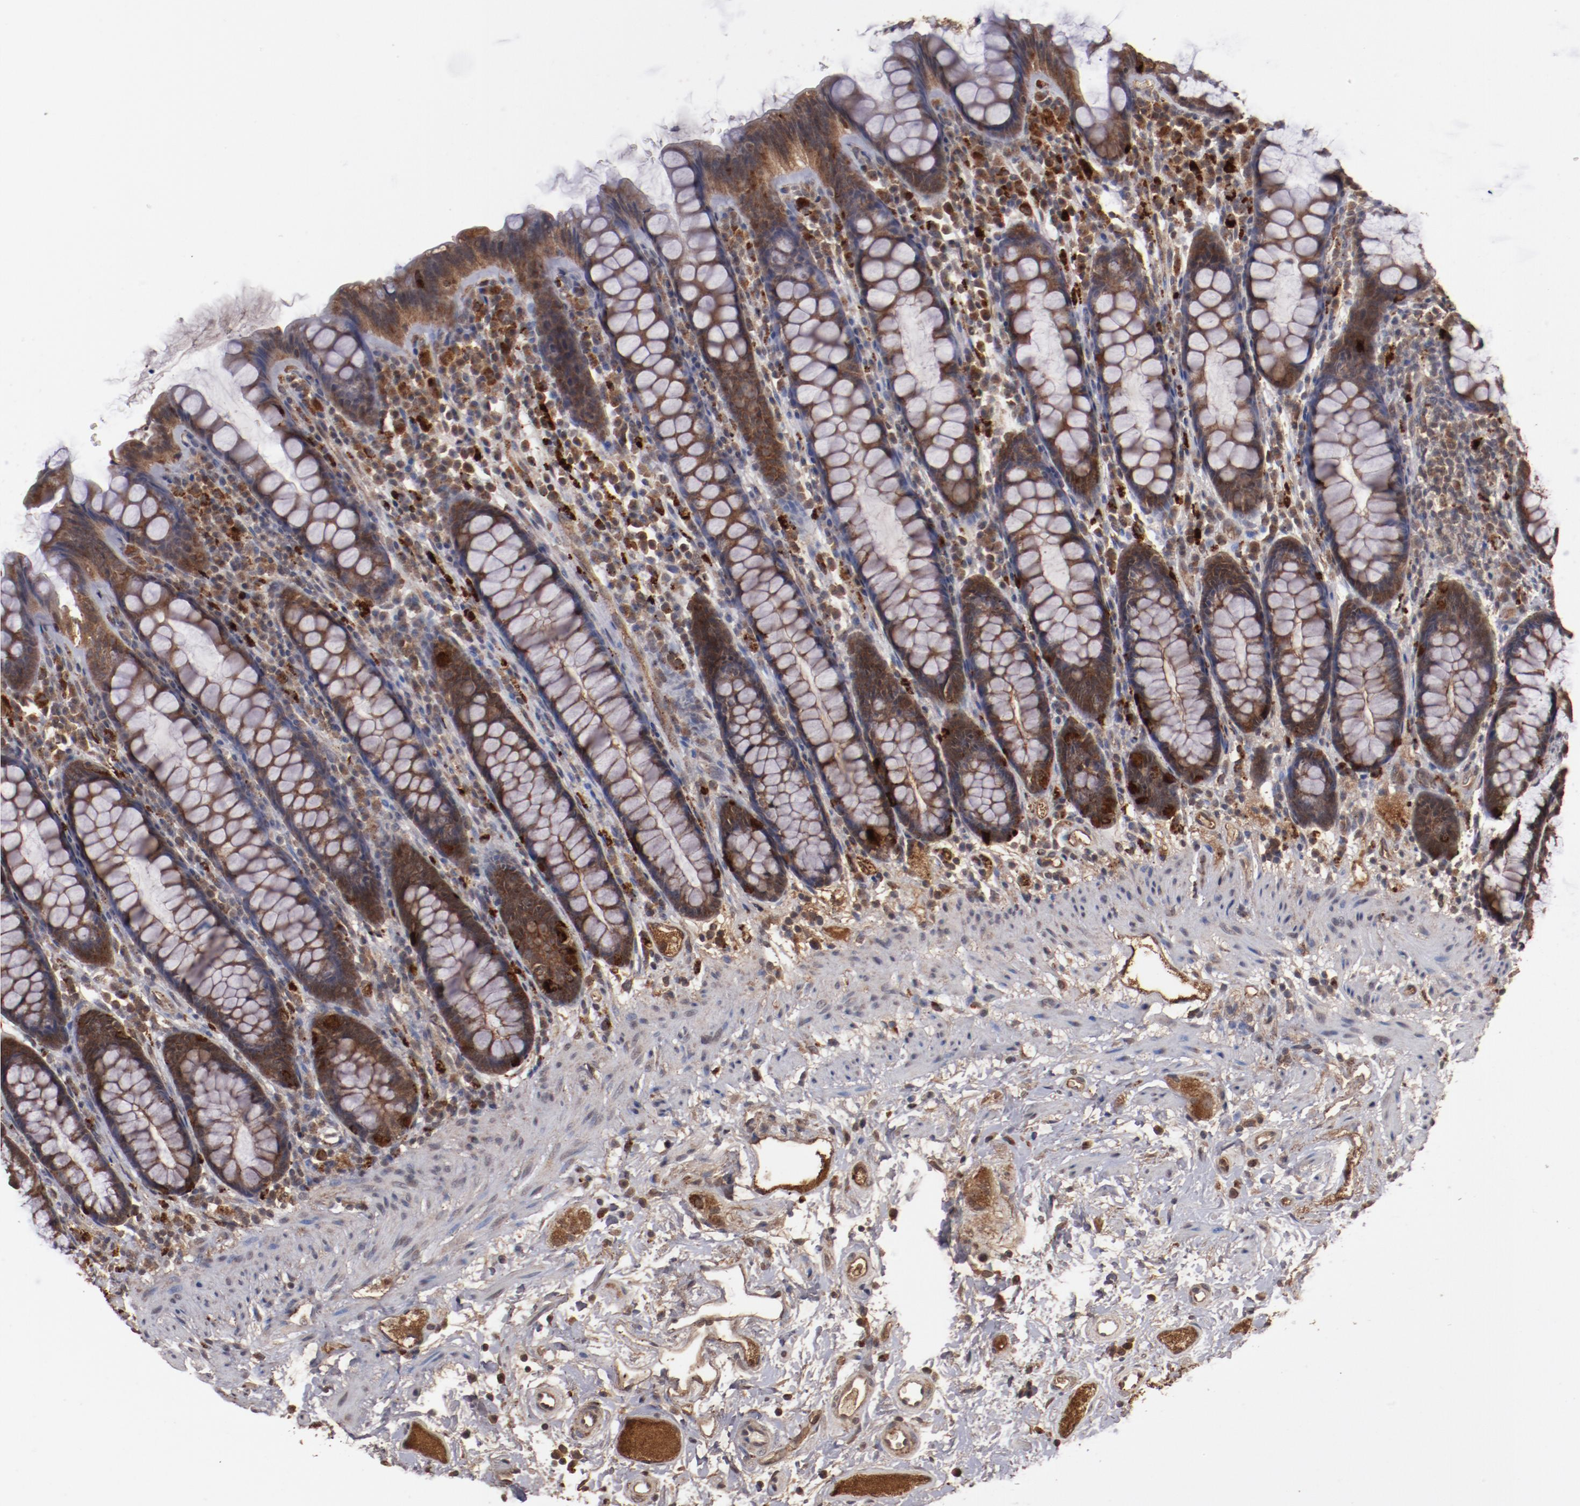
{"staining": {"intensity": "strong", "quantity": ">75%", "location": "cytoplasmic/membranous"}, "tissue": "rectum", "cell_type": "Glandular cells", "image_type": "normal", "snomed": [{"axis": "morphology", "description": "Normal tissue, NOS"}, {"axis": "topography", "description": "Rectum"}], "caption": "Immunohistochemical staining of unremarkable human rectum displays >75% levels of strong cytoplasmic/membranous protein expression in approximately >75% of glandular cells. The protein of interest is shown in brown color, while the nuclei are stained blue.", "gene": "TENM1", "patient": {"sex": "male", "age": 92}}